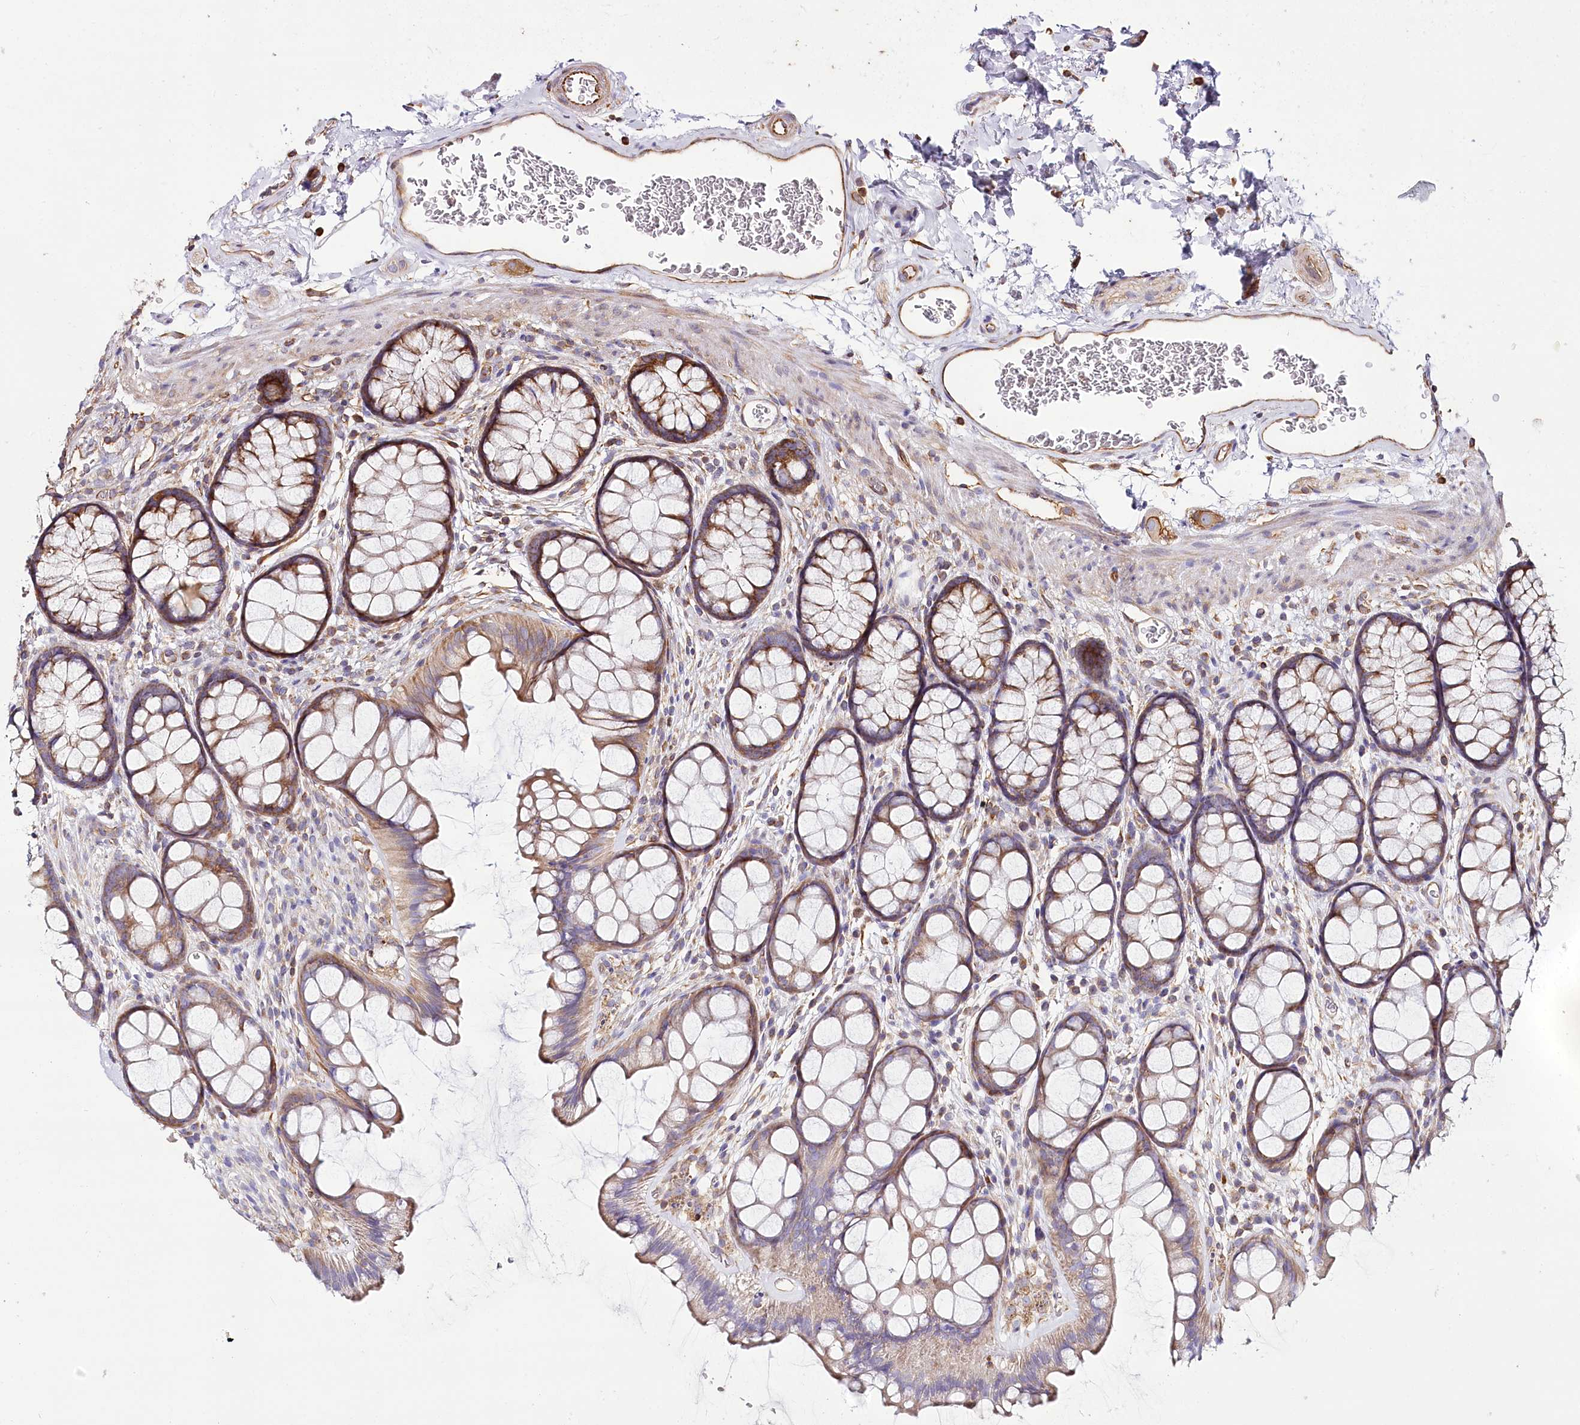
{"staining": {"intensity": "moderate", "quantity": ">75%", "location": "cytoplasmic/membranous"}, "tissue": "colon", "cell_type": "Endothelial cells", "image_type": "normal", "snomed": [{"axis": "morphology", "description": "Normal tissue, NOS"}, {"axis": "topography", "description": "Colon"}], "caption": "Endothelial cells display medium levels of moderate cytoplasmic/membranous positivity in approximately >75% of cells in benign colon. Immunohistochemistry stains the protein of interest in brown and the nuclei are stained blue.", "gene": "THUMPD3", "patient": {"sex": "female", "age": 82}}